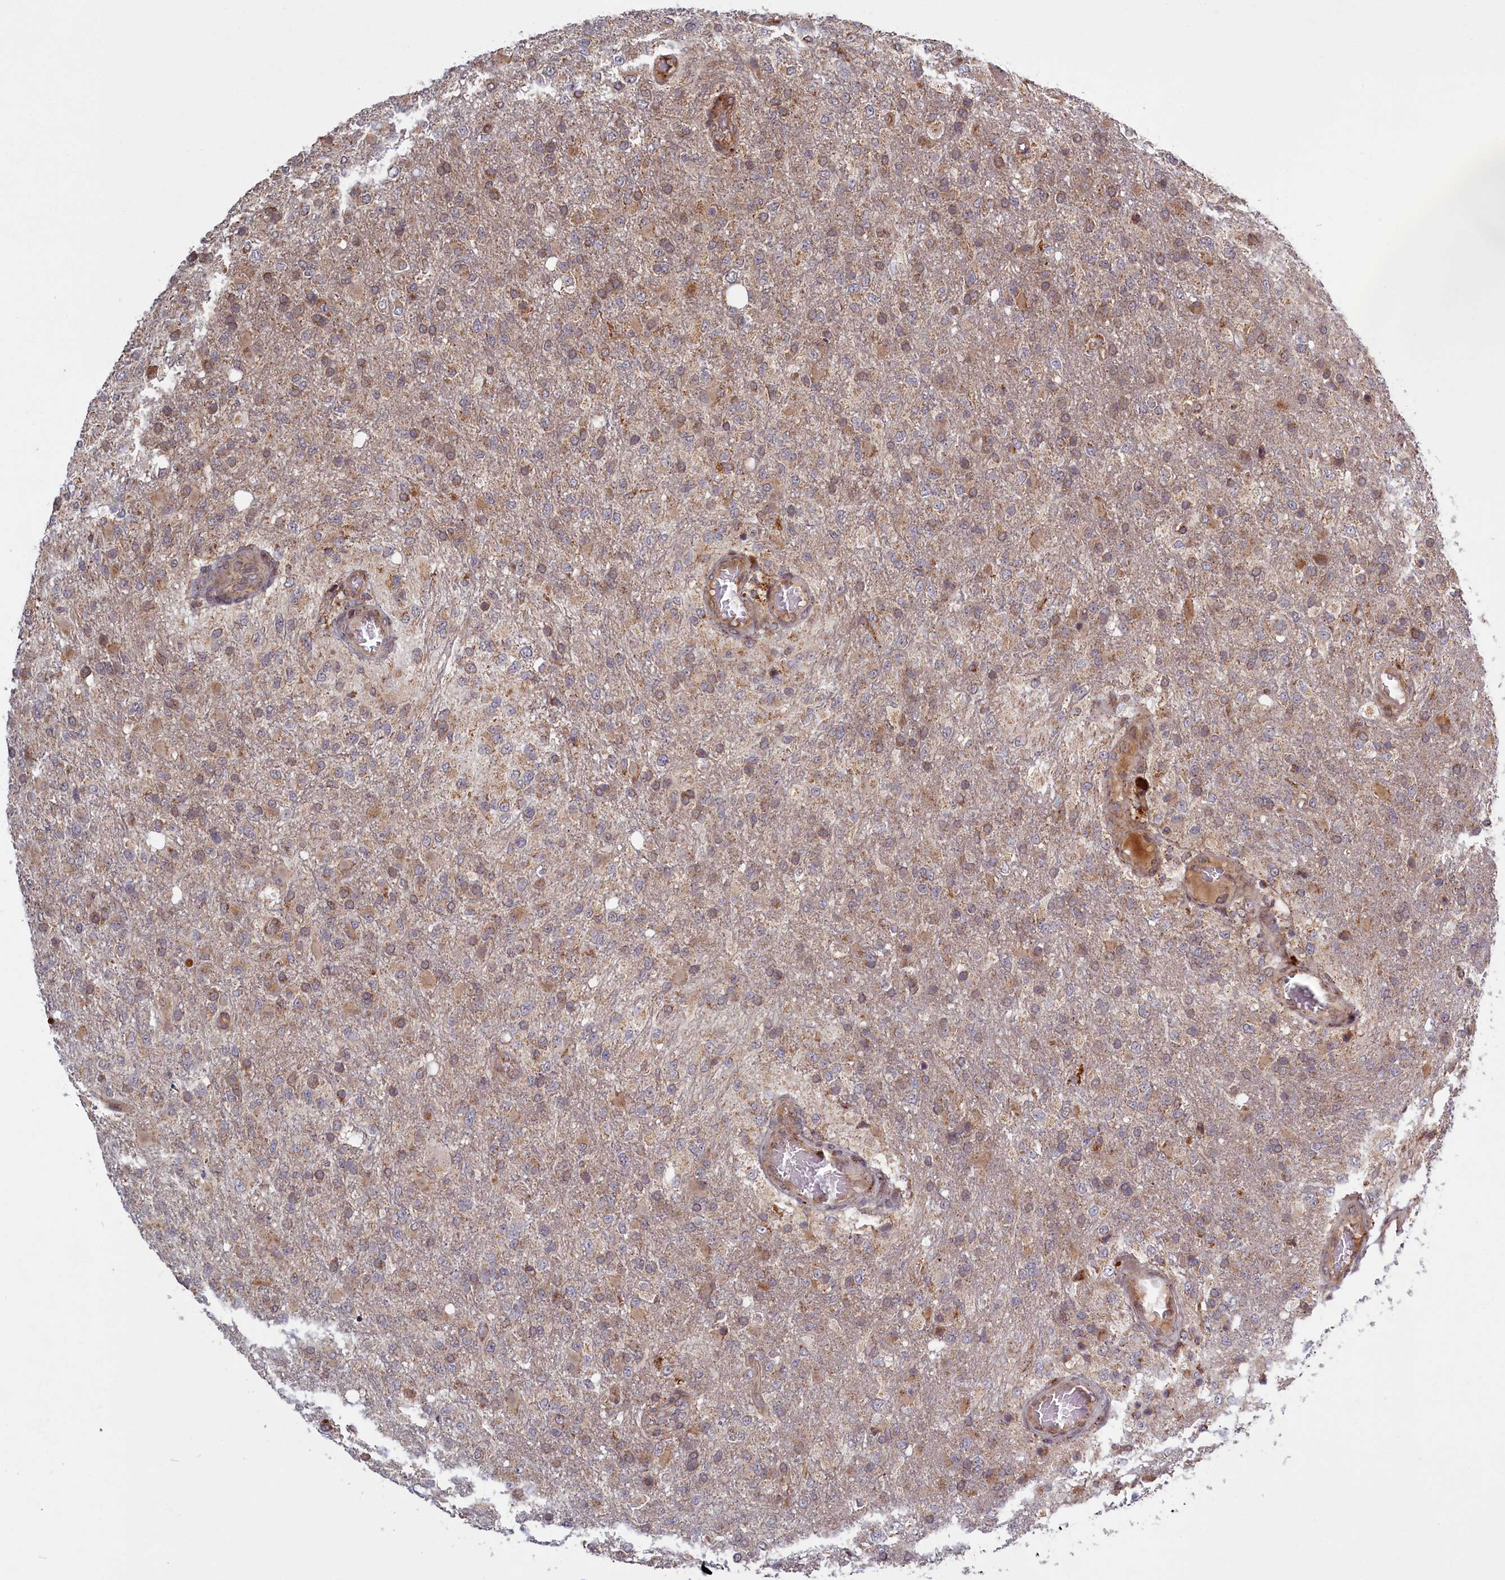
{"staining": {"intensity": "moderate", "quantity": ">75%", "location": "cytoplasmic/membranous"}, "tissue": "glioma", "cell_type": "Tumor cells", "image_type": "cancer", "snomed": [{"axis": "morphology", "description": "Glioma, malignant, High grade"}, {"axis": "topography", "description": "Brain"}], "caption": "Immunohistochemistry staining of glioma, which displays medium levels of moderate cytoplasmic/membranous staining in about >75% of tumor cells indicating moderate cytoplasmic/membranous protein expression. The staining was performed using DAB (brown) for protein detection and nuclei were counterstained in hematoxylin (blue).", "gene": "PLA2G10", "patient": {"sex": "female", "age": 74}}